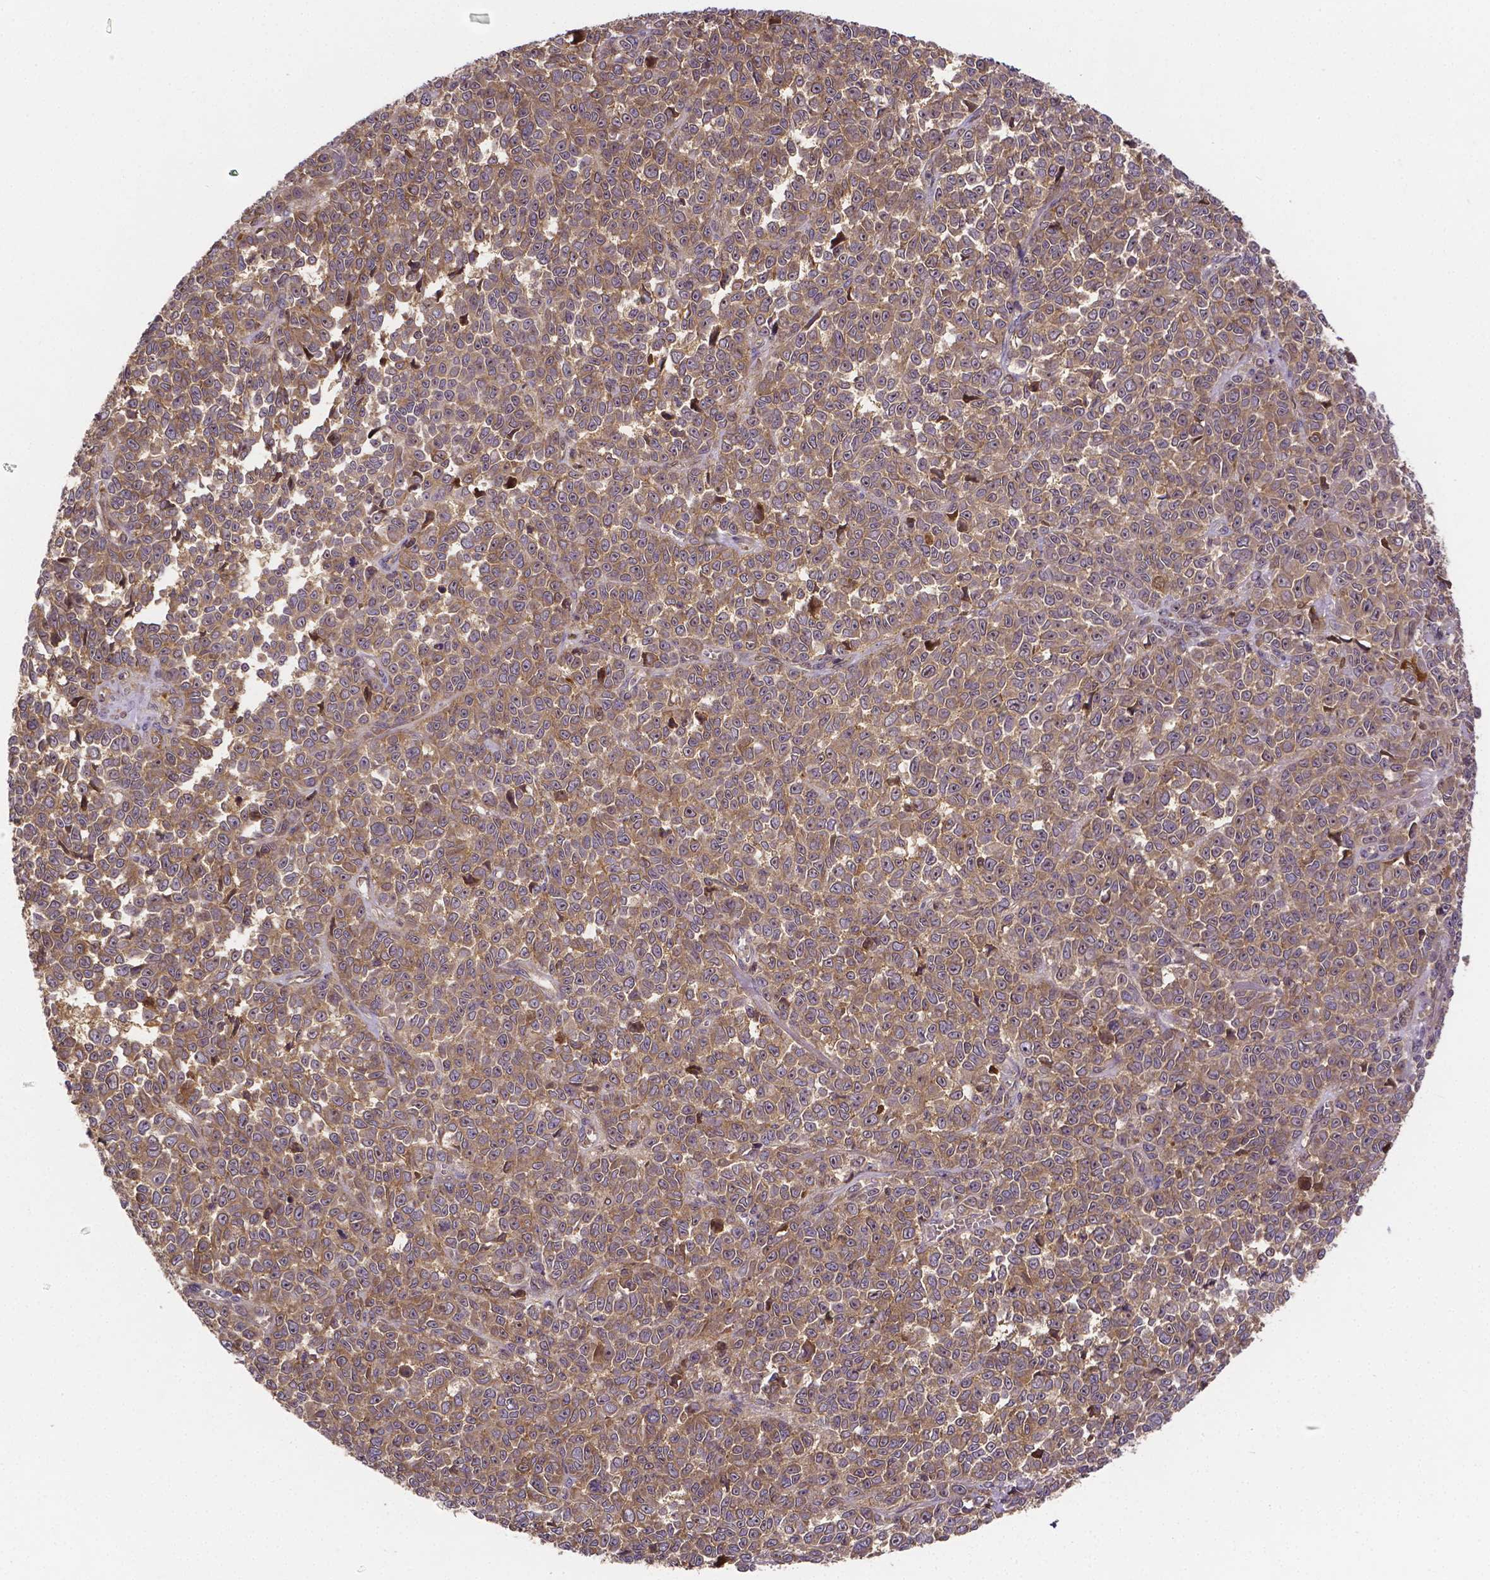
{"staining": {"intensity": "weak", "quantity": ">75%", "location": "cytoplasmic/membranous"}, "tissue": "melanoma", "cell_type": "Tumor cells", "image_type": "cancer", "snomed": [{"axis": "morphology", "description": "Malignant melanoma, NOS"}, {"axis": "topography", "description": "Skin"}], "caption": "High-power microscopy captured an immunohistochemistry micrograph of melanoma, revealing weak cytoplasmic/membranous expression in approximately >75% of tumor cells. (DAB IHC with brightfield microscopy, high magnification).", "gene": "RNF123", "patient": {"sex": "female", "age": 95}}